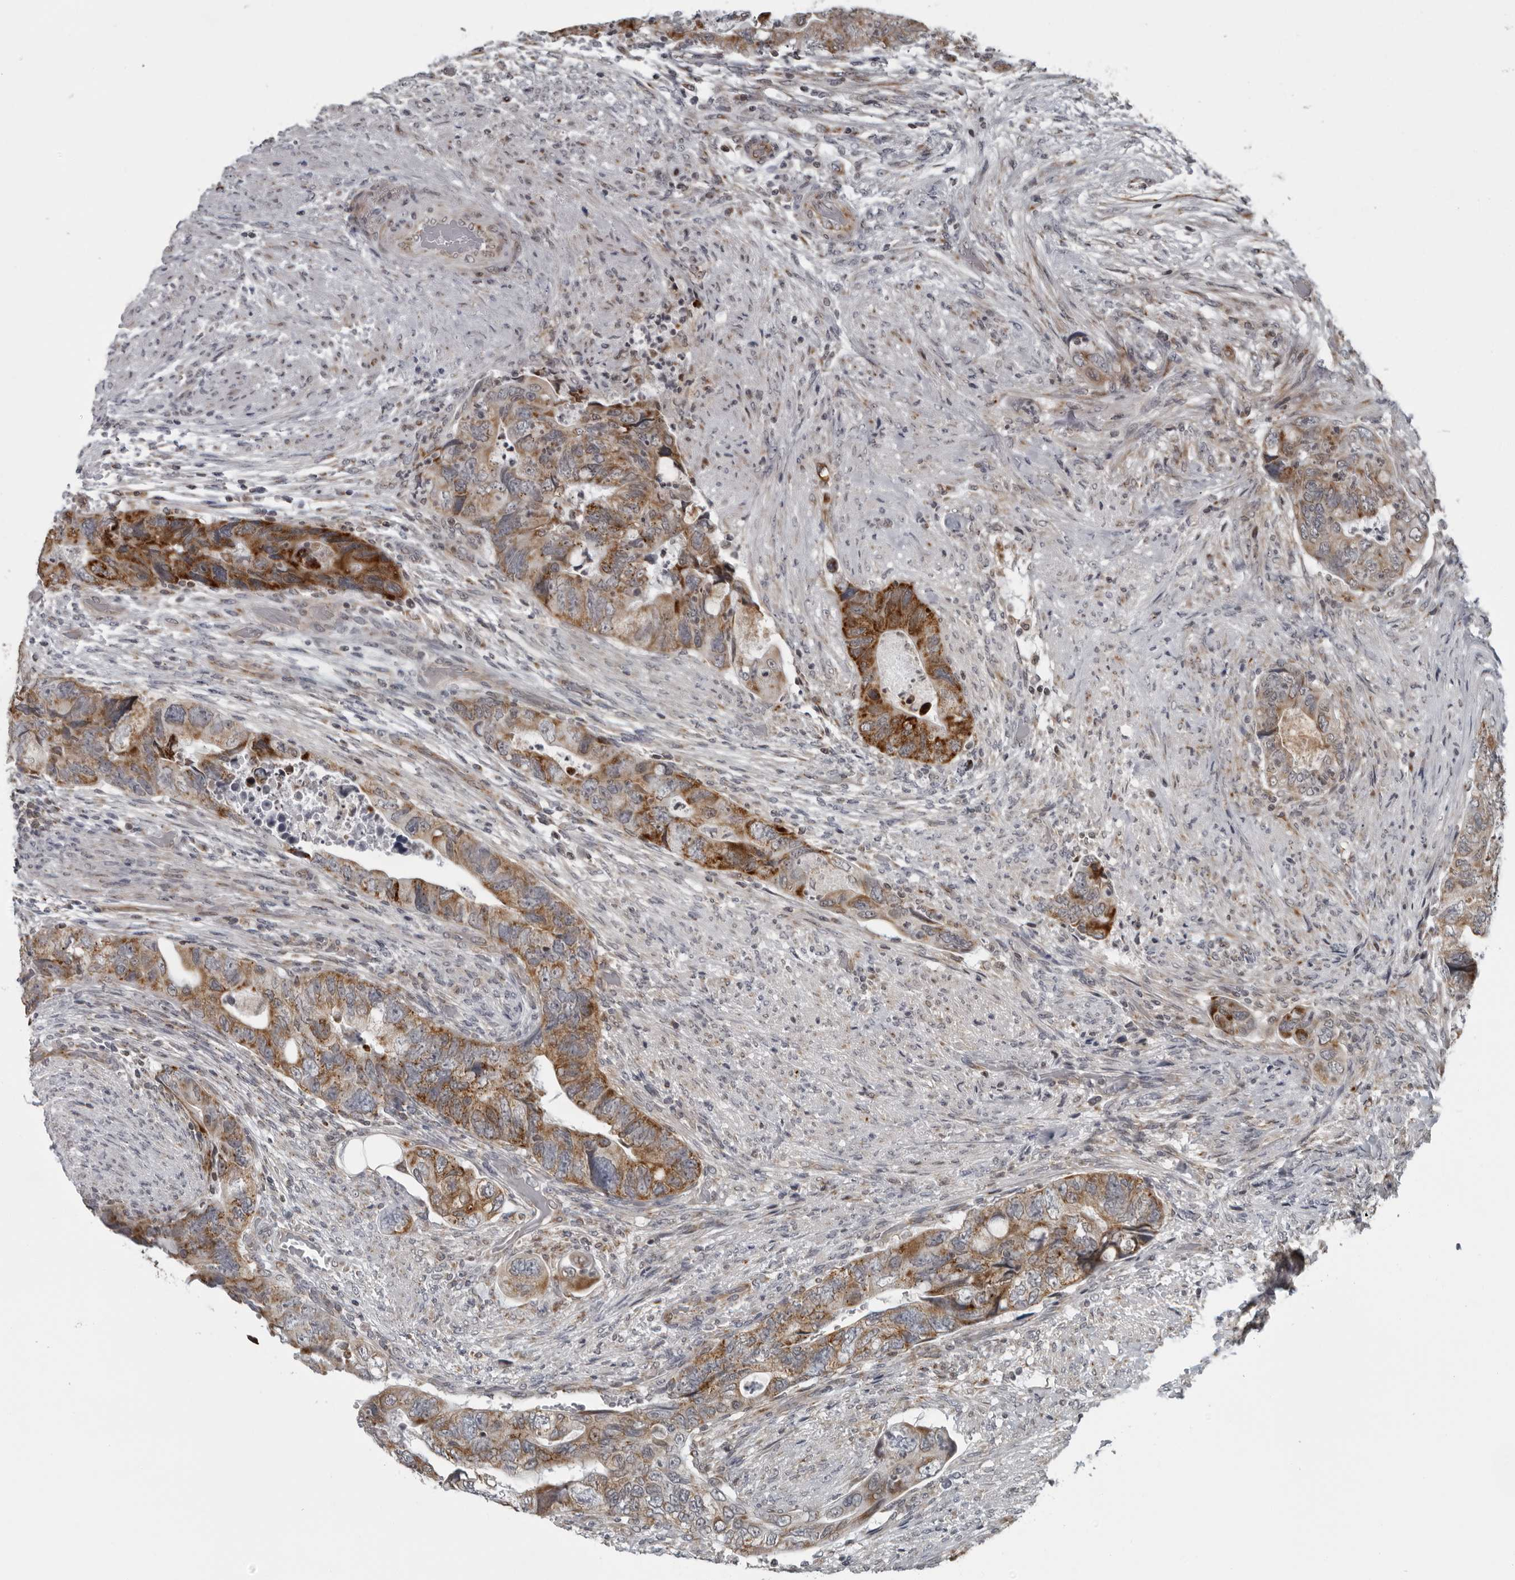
{"staining": {"intensity": "moderate", "quantity": ">75%", "location": "cytoplasmic/membranous"}, "tissue": "colorectal cancer", "cell_type": "Tumor cells", "image_type": "cancer", "snomed": [{"axis": "morphology", "description": "Adenocarcinoma, NOS"}, {"axis": "topography", "description": "Rectum"}], "caption": "IHC photomicrograph of neoplastic tissue: colorectal cancer stained using immunohistochemistry shows medium levels of moderate protein expression localized specifically in the cytoplasmic/membranous of tumor cells, appearing as a cytoplasmic/membranous brown color.", "gene": "RTCA", "patient": {"sex": "male", "age": 63}}